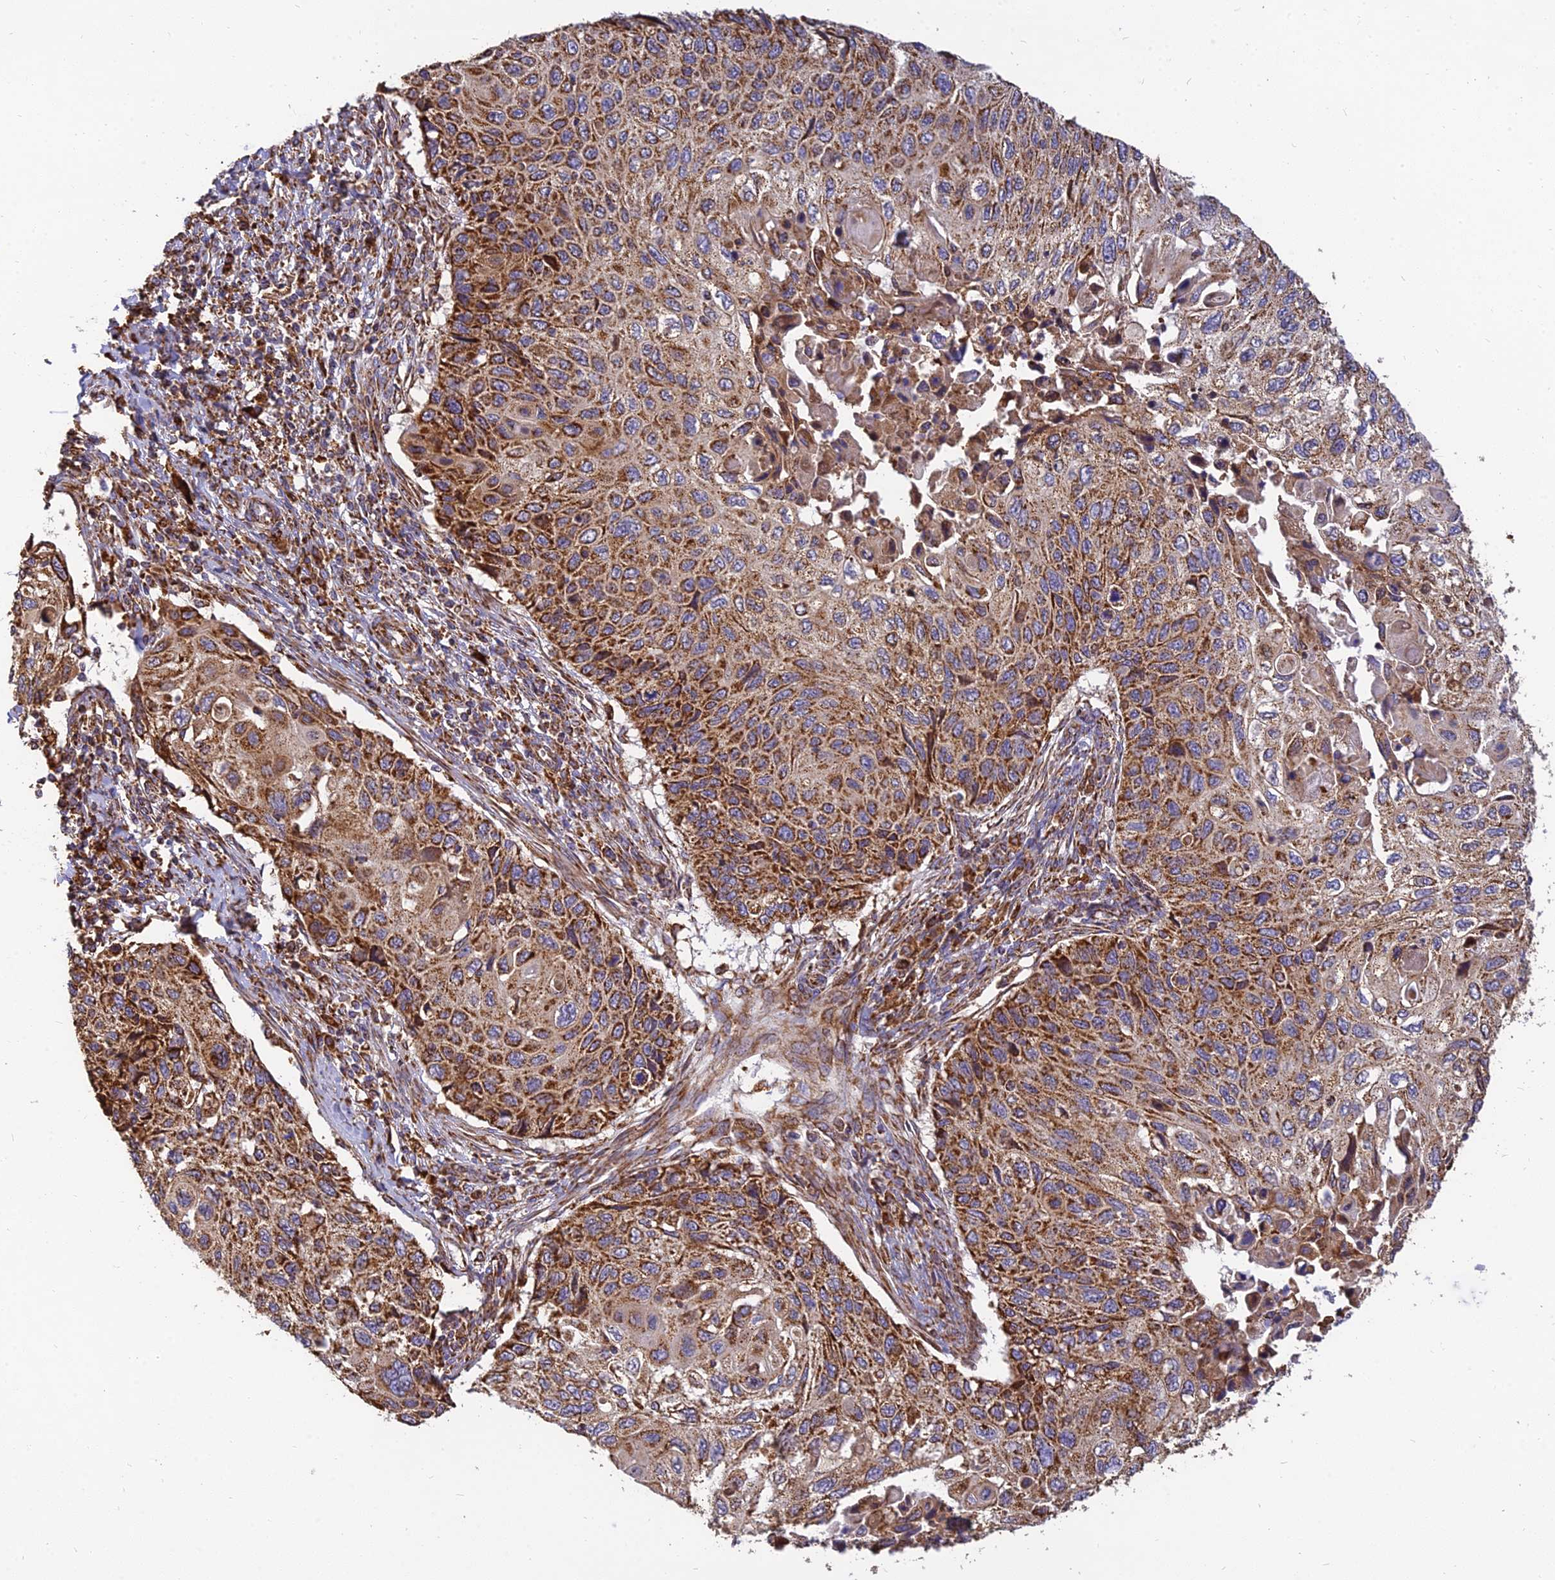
{"staining": {"intensity": "strong", "quantity": "25%-75%", "location": "cytoplasmic/membranous"}, "tissue": "cervical cancer", "cell_type": "Tumor cells", "image_type": "cancer", "snomed": [{"axis": "morphology", "description": "Squamous cell carcinoma, NOS"}, {"axis": "topography", "description": "Cervix"}], "caption": "This photomicrograph exhibits IHC staining of human cervical squamous cell carcinoma, with high strong cytoplasmic/membranous expression in approximately 25%-75% of tumor cells.", "gene": "THUMPD2", "patient": {"sex": "female", "age": 70}}